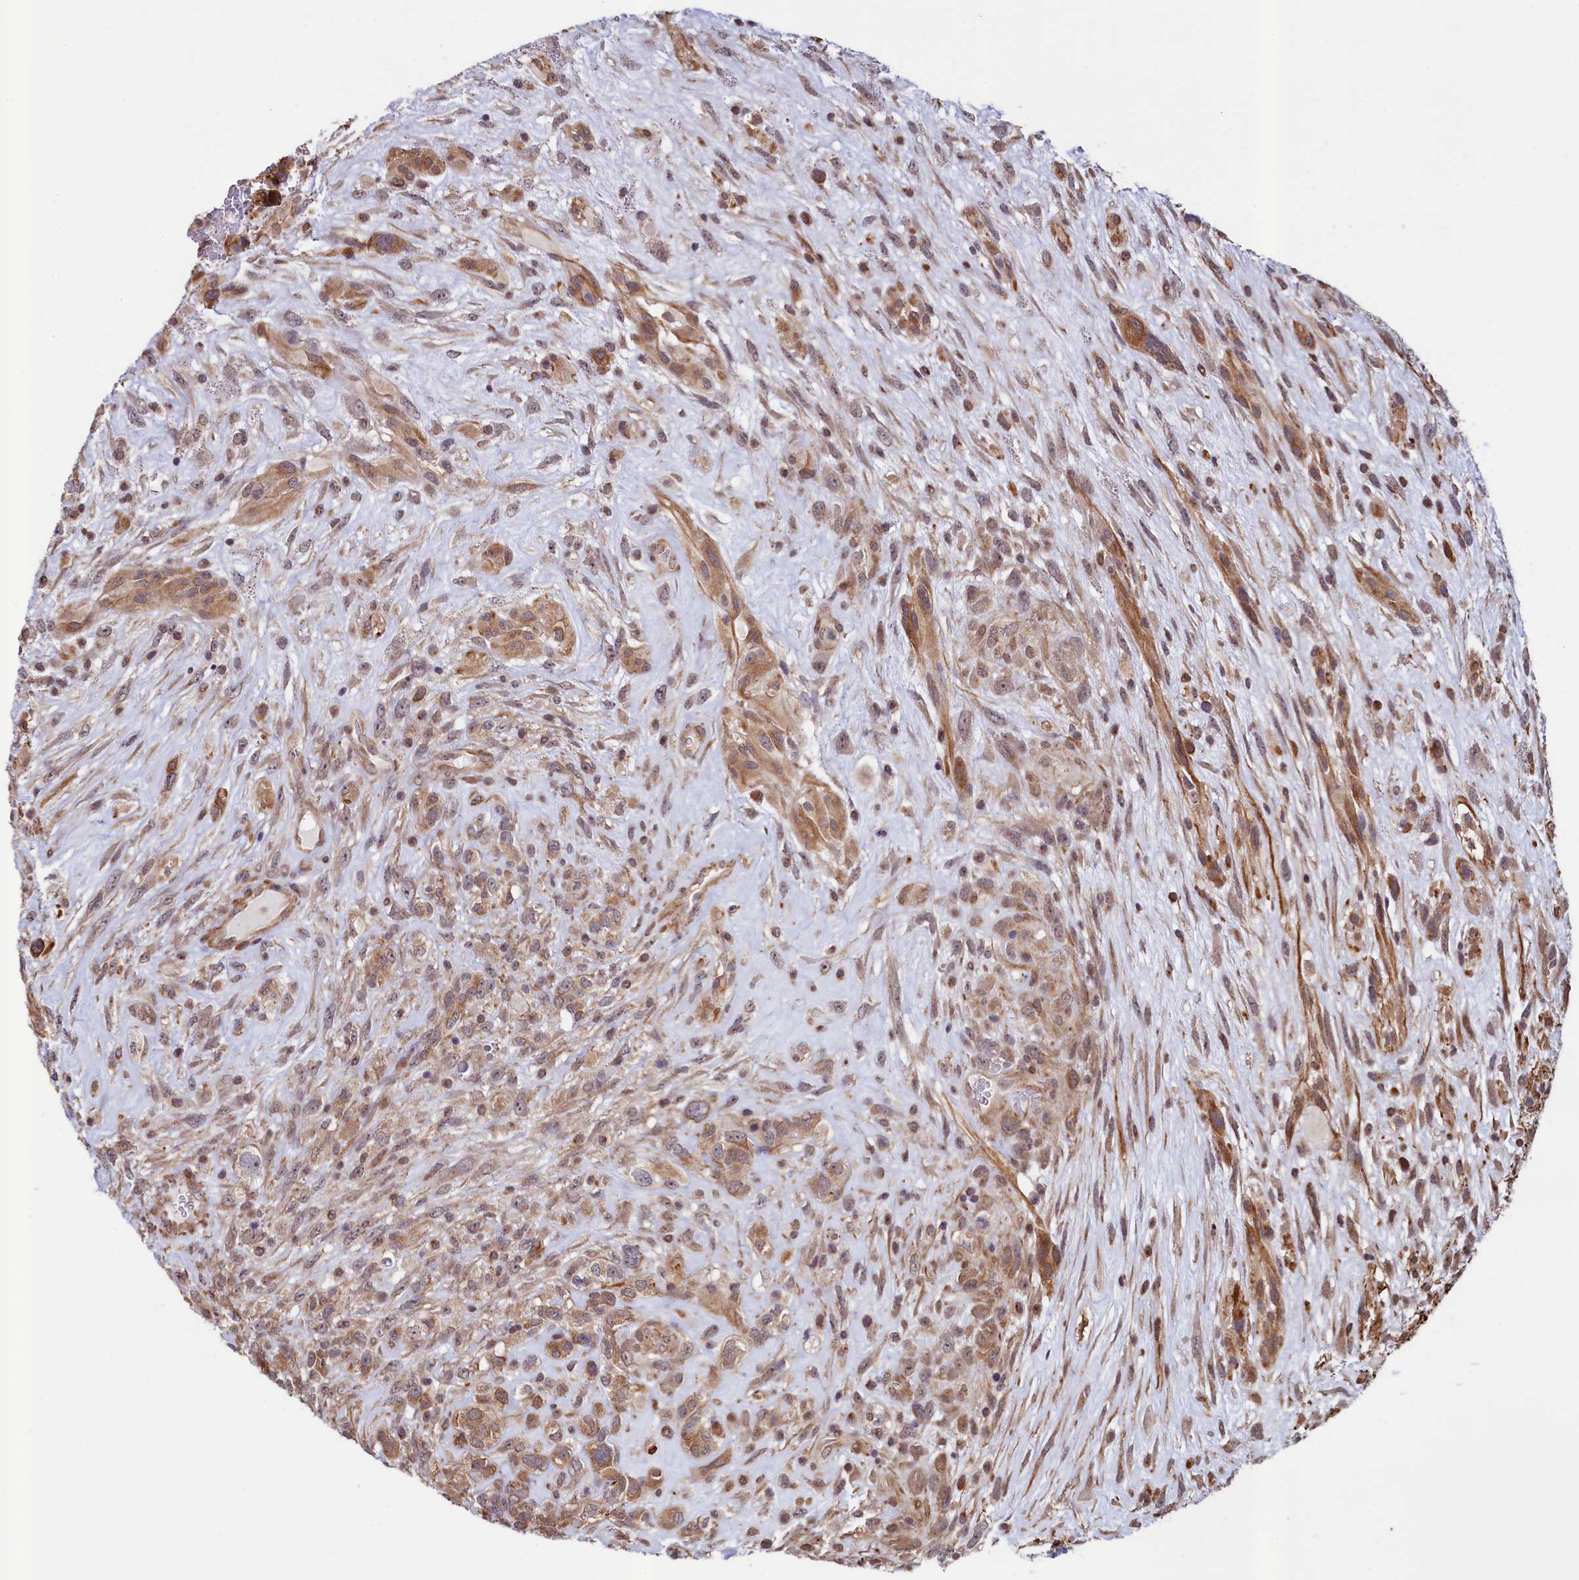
{"staining": {"intensity": "moderate", "quantity": "25%-75%", "location": "cytoplasmic/membranous"}, "tissue": "glioma", "cell_type": "Tumor cells", "image_type": "cancer", "snomed": [{"axis": "morphology", "description": "Glioma, malignant, High grade"}, {"axis": "topography", "description": "Brain"}], "caption": "This photomicrograph demonstrates IHC staining of human malignant glioma (high-grade), with medium moderate cytoplasmic/membranous staining in approximately 25%-75% of tumor cells.", "gene": "LEO1", "patient": {"sex": "male", "age": 61}}